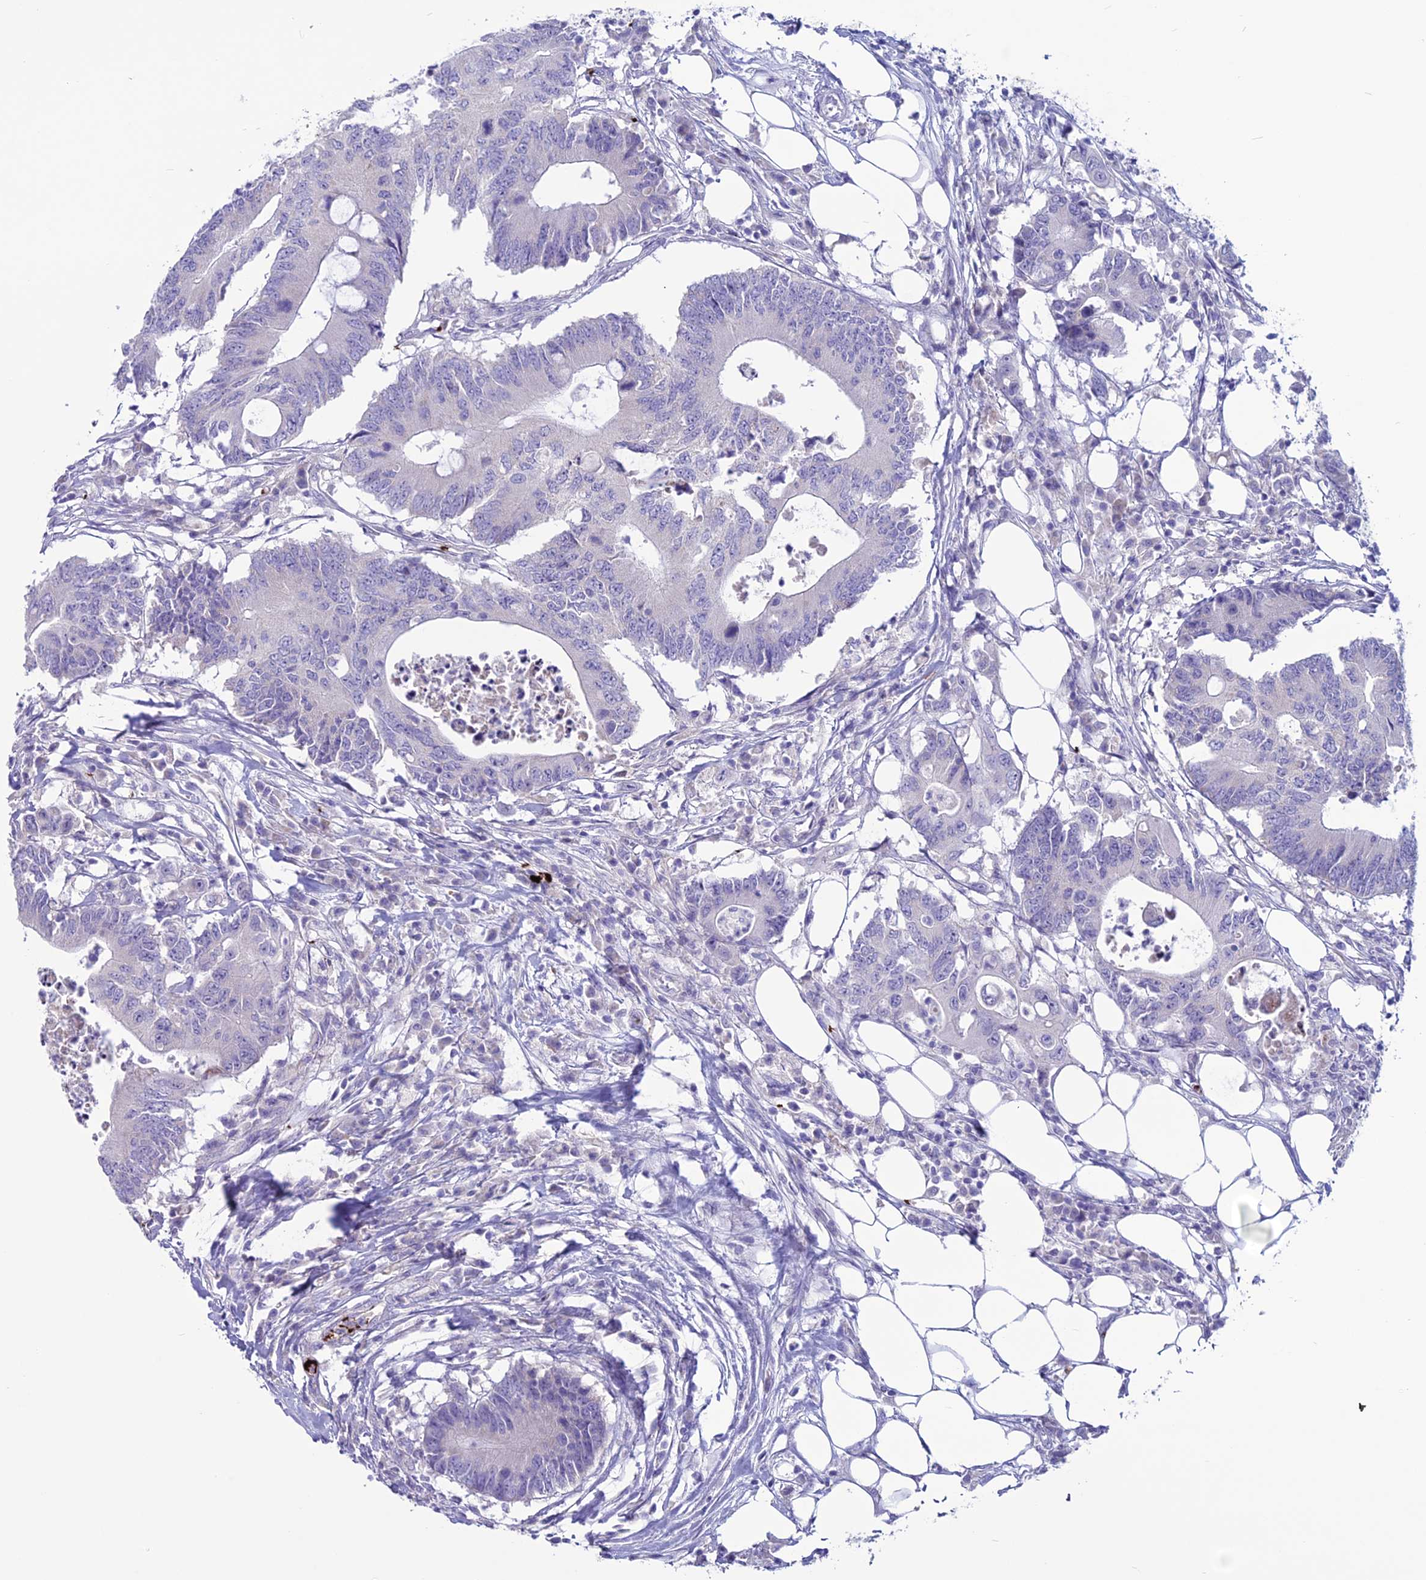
{"staining": {"intensity": "negative", "quantity": "none", "location": "none"}, "tissue": "colorectal cancer", "cell_type": "Tumor cells", "image_type": "cancer", "snomed": [{"axis": "morphology", "description": "Adenocarcinoma, NOS"}, {"axis": "topography", "description": "Colon"}], "caption": "There is no significant positivity in tumor cells of colorectal cancer (adenocarcinoma). (DAB (3,3'-diaminobenzidine) IHC visualized using brightfield microscopy, high magnification).", "gene": "C21orf140", "patient": {"sex": "male", "age": 71}}